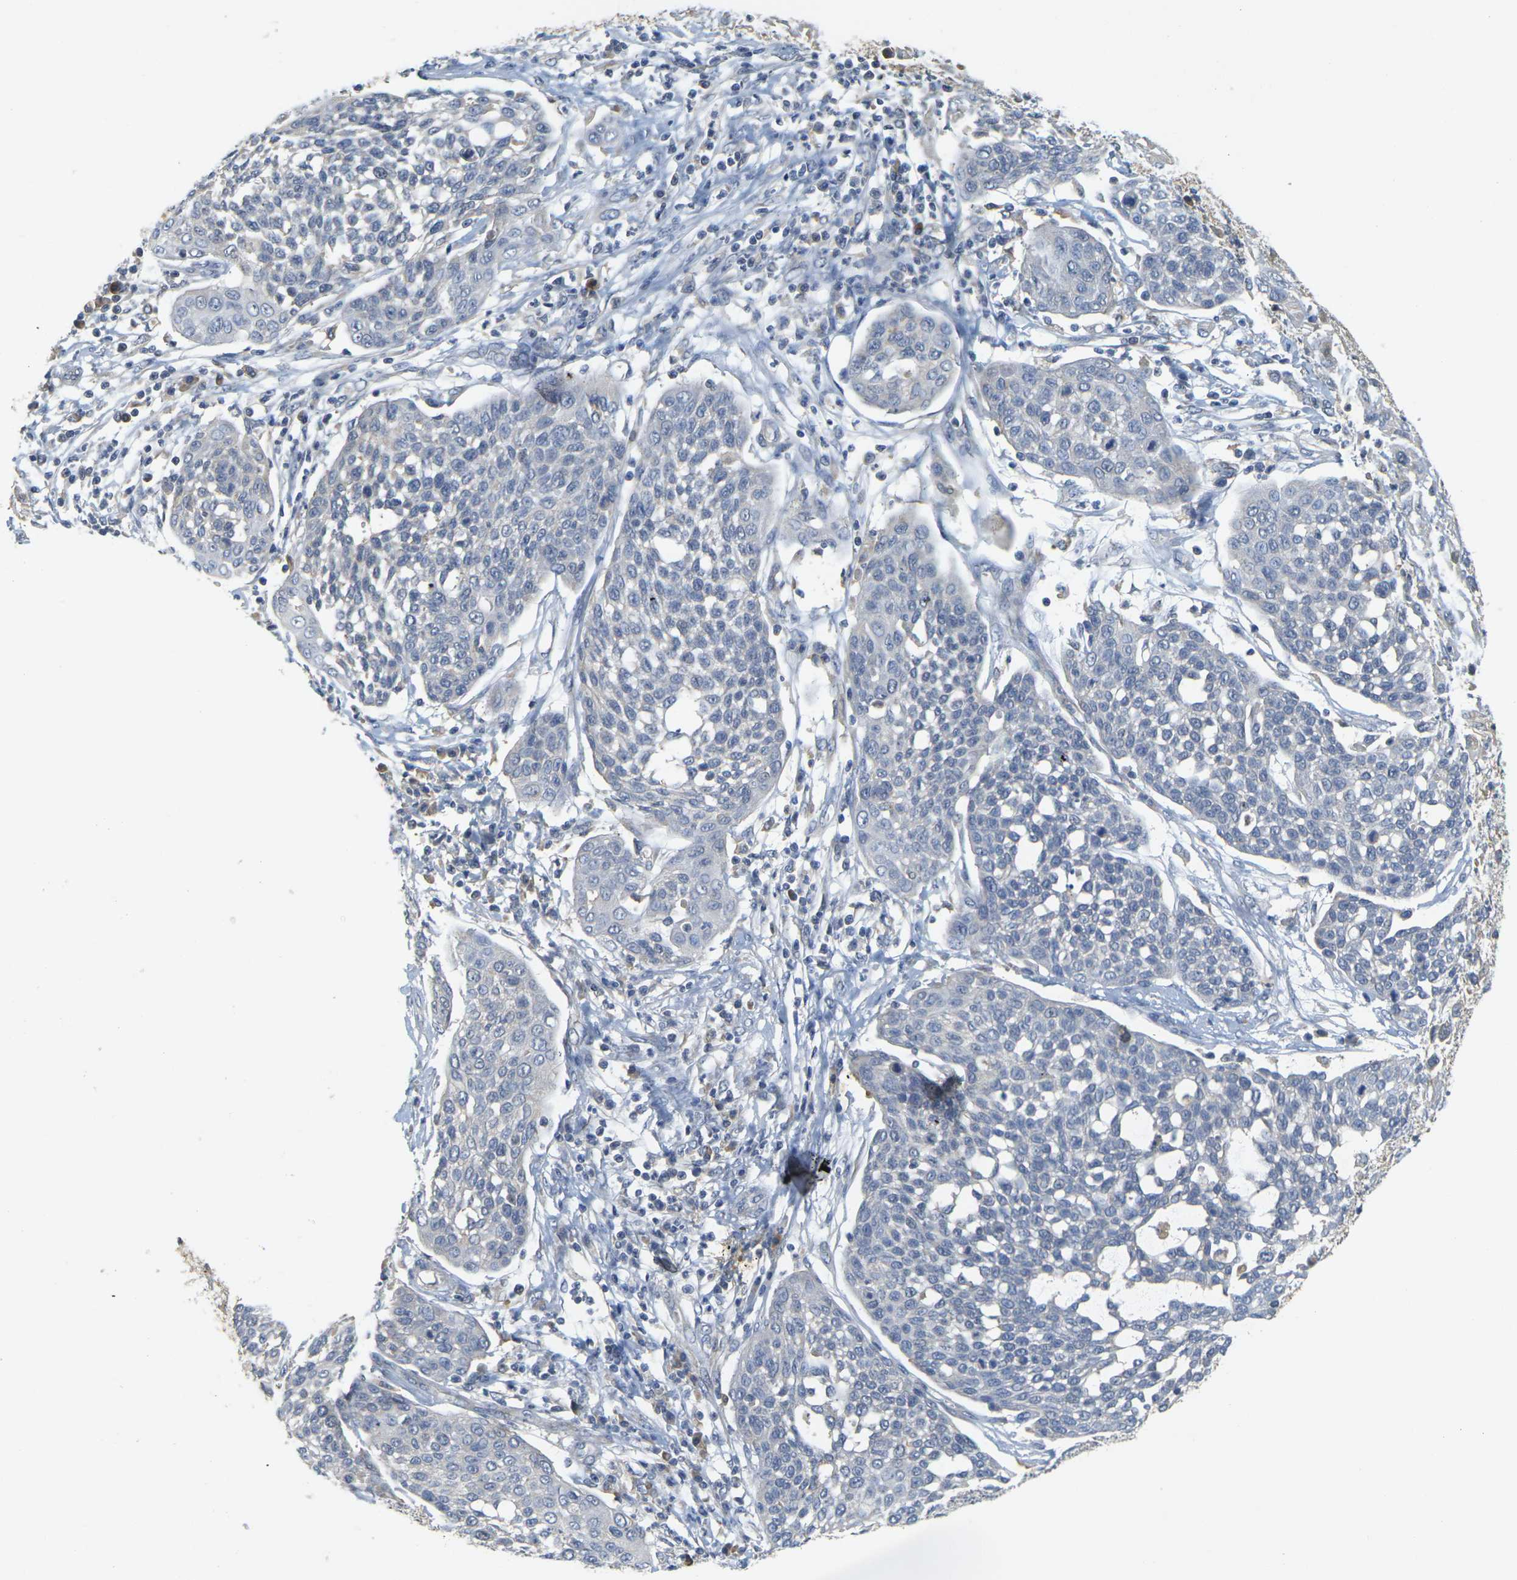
{"staining": {"intensity": "negative", "quantity": "none", "location": "none"}, "tissue": "cervical cancer", "cell_type": "Tumor cells", "image_type": "cancer", "snomed": [{"axis": "morphology", "description": "Squamous cell carcinoma, NOS"}, {"axis": "topography", "description": "Cervix"}], "caption": "Human cervical squamous cell carcinoma stained for a protein using immunohistochemistry (IHC) exhibits no expression in tumor cells.", "gene": "GDAP1", "patient": {"sex": "female", "age": 34}}